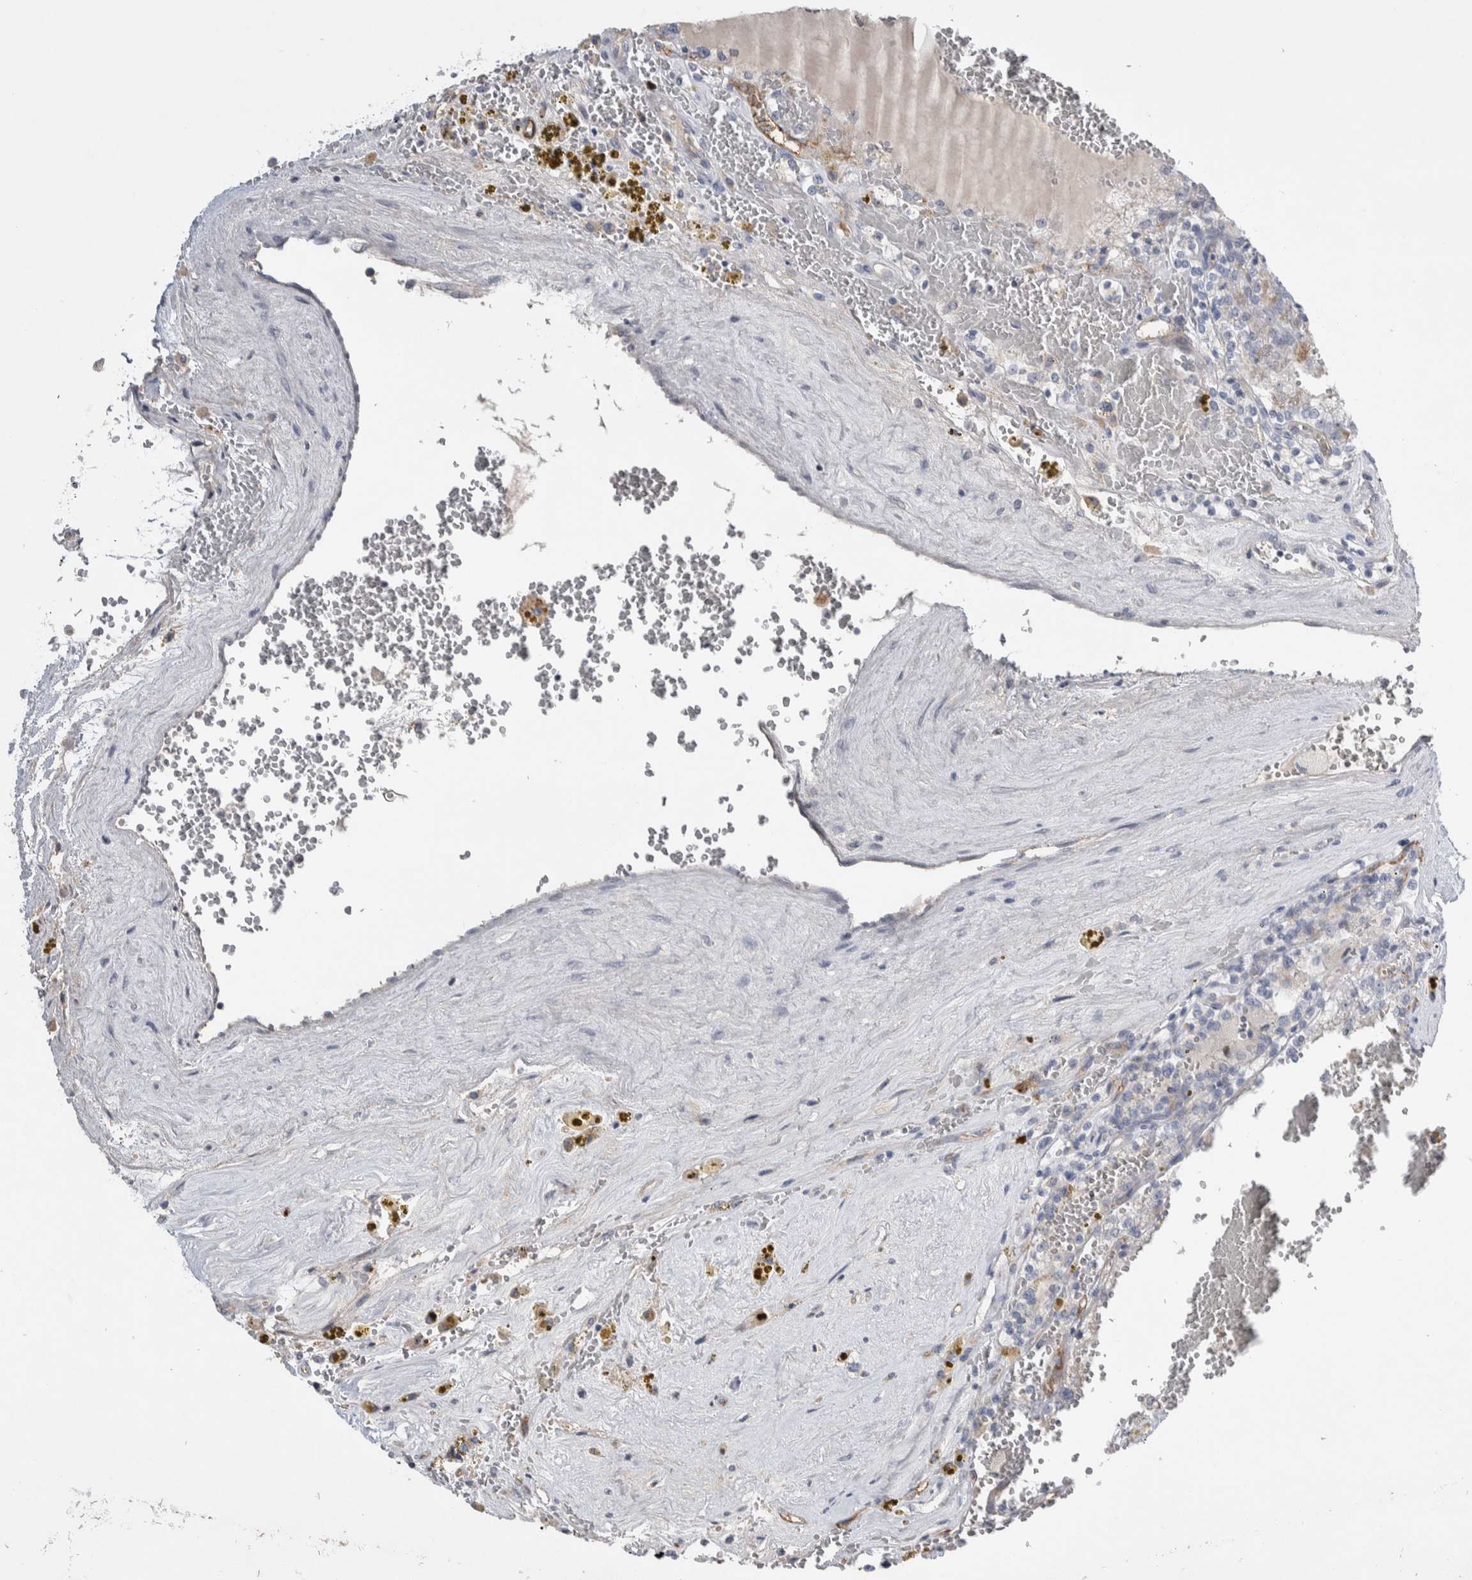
{"staining": {"intensity": "negative", "quantity": "none", "location": "none"}, "tissue": "renal cancer", "cell_type": "Tumor cells", "image_type": "cancer", "snomed": [{"axis": "morphology", "description": "Adenocarcinoma, NOS"}, {"axis": "topography", "description": "Kidney"}], "caption": "Tumor cells are negative for protein expression in human renal cancer (adenocarcinoma).", "gene": "CEP131", "patient": {"sex": "female", "age": 56}}